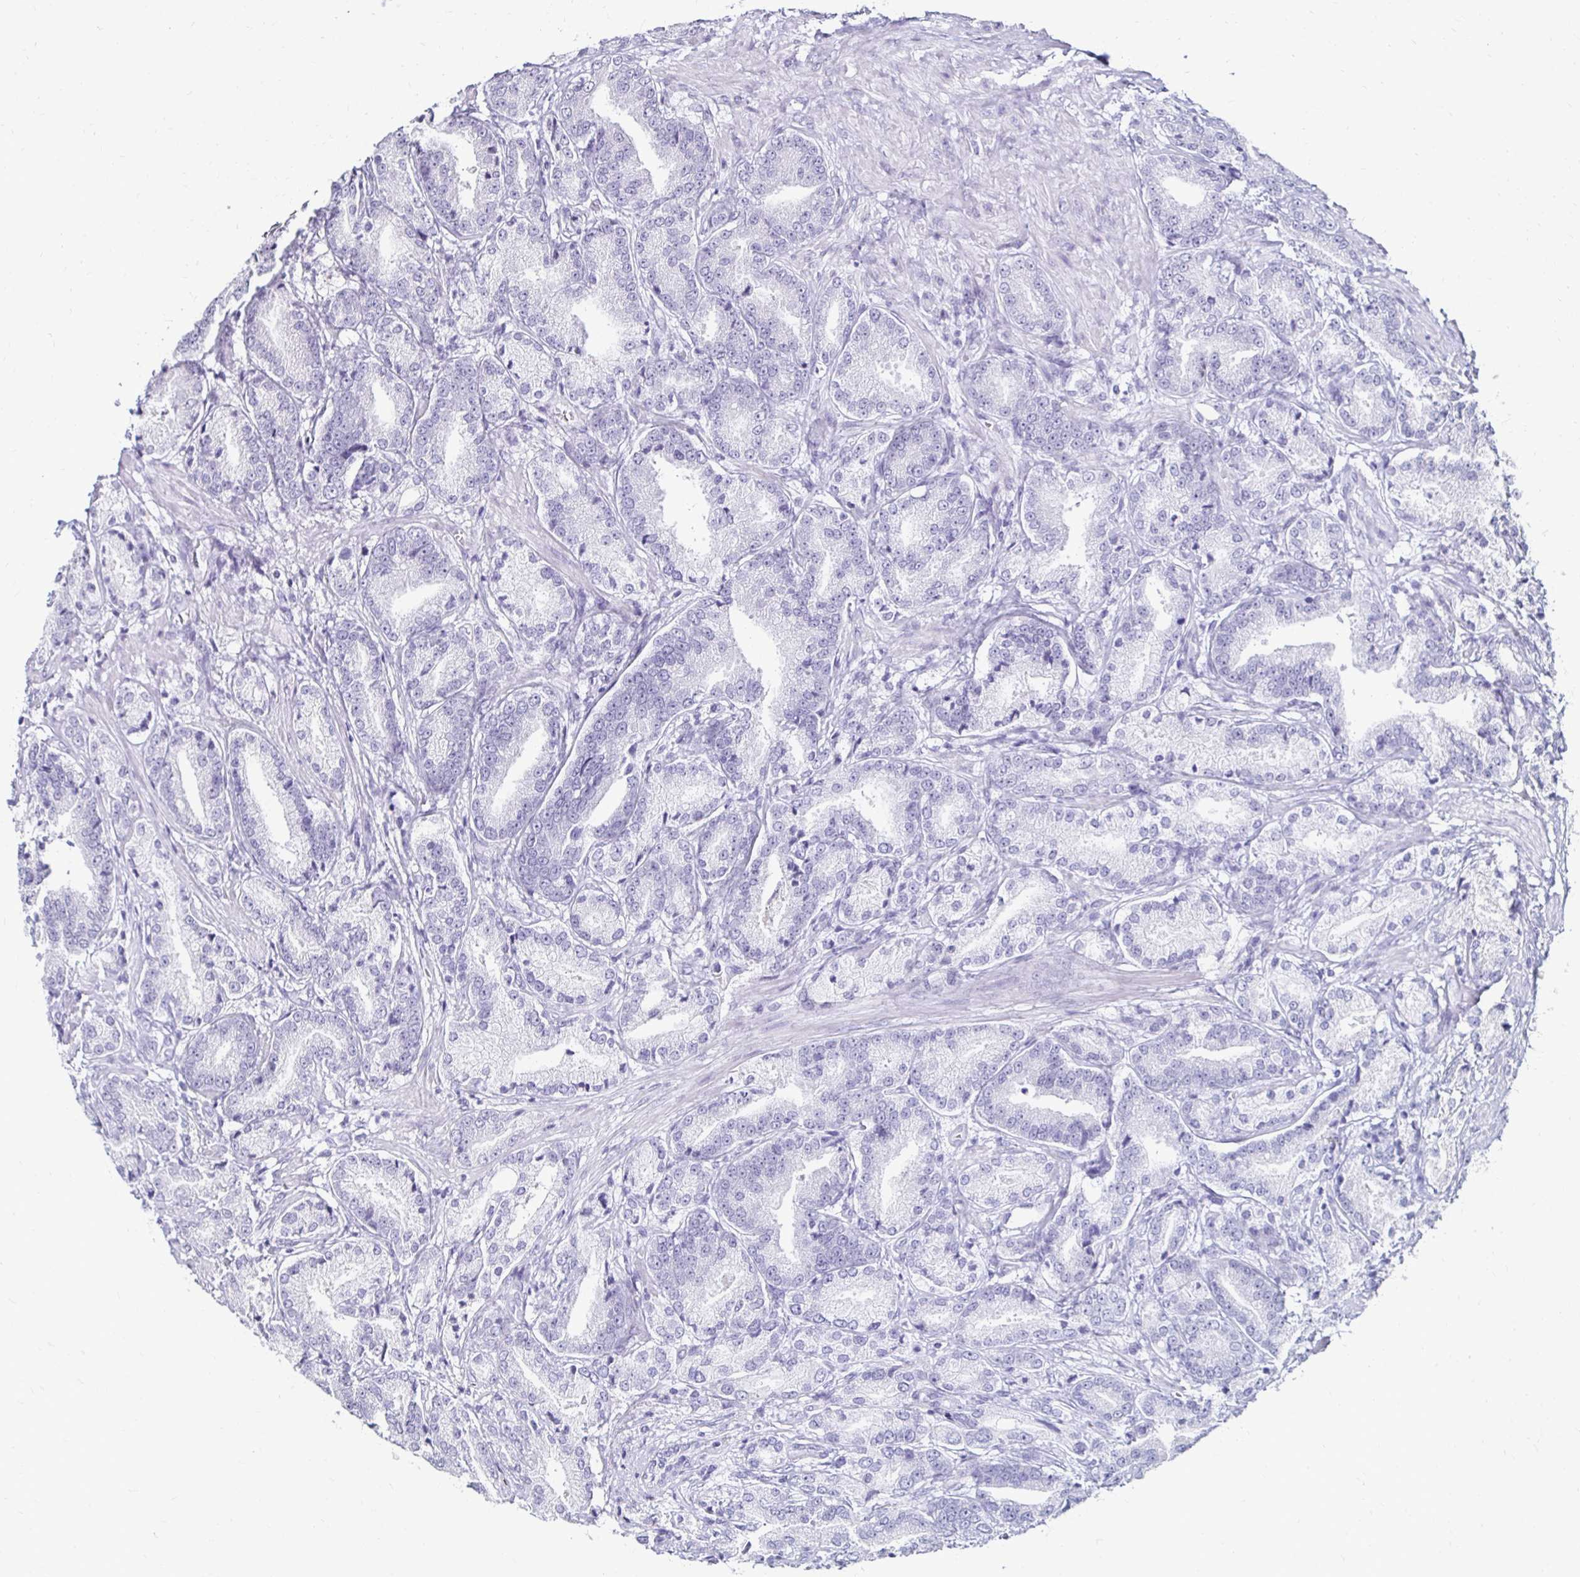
{"staining": {"intensity": "negative", "quantity": "none", "location": "none"}, "tissue": "prostate cancer", "cell_type": "Tumor cells", "image_type": "cancer", "snomed": [{"axis": "morphology", "description": "Adenocarcinoma, High grade"}, {"axis": "topography", "description": "Prostate and seminal vesicle, NOS"}], "caption": "A high-resolution photomicrograph shows immunohistochemistry staining of adenocarcinoma (high-grade) (prostate), which exhibits no significant expression in tumor cells.", "gene": "TOMM34", "patient": {"sex": "male", "age": 61}}